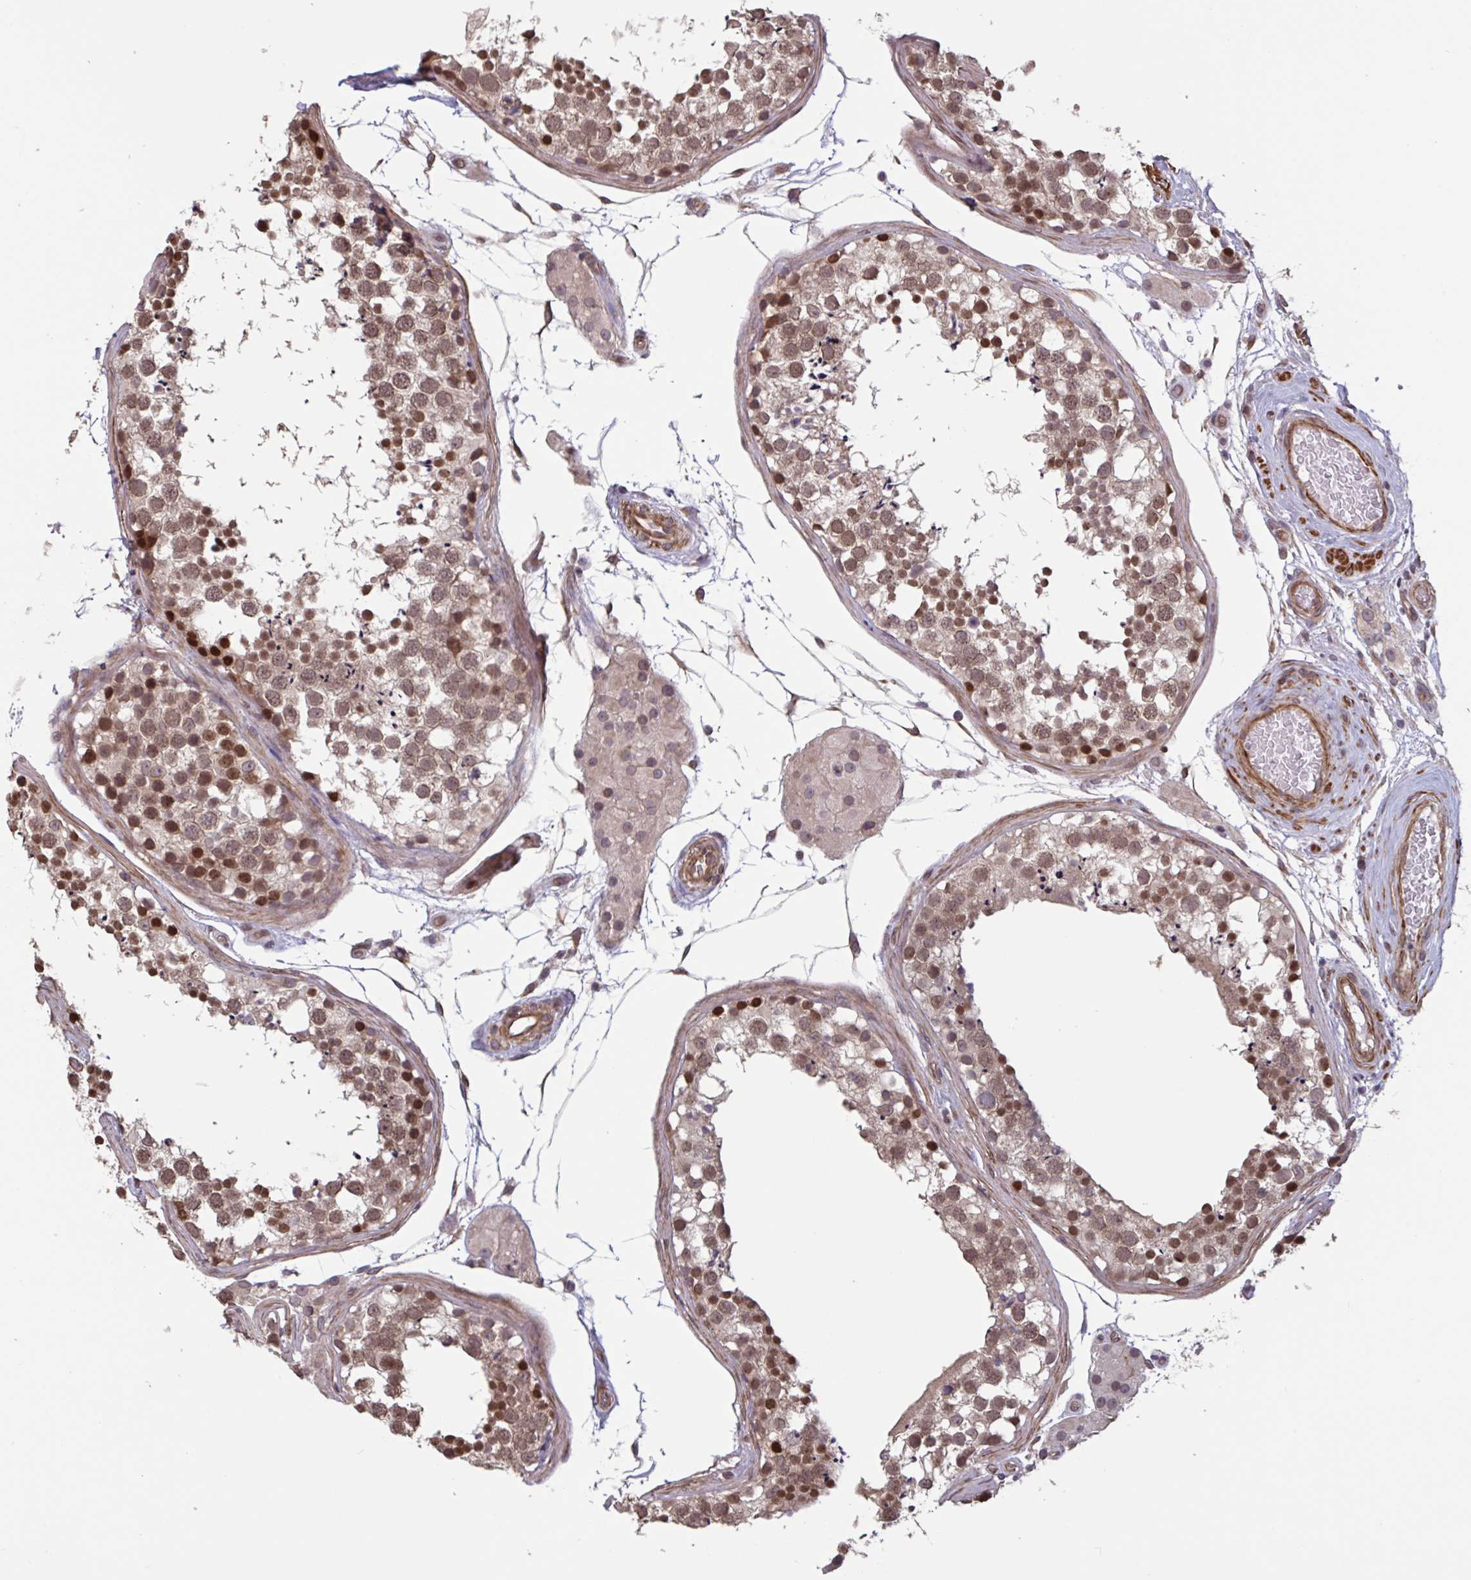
{"staining": {"intensity": "moderate", "quantity": ">75%", "location": "nuclear"}, "tissue": "testis", "cell_type": "Cells in seminiferous ducts", "image_type": "normal", "snomed": [{"axis": "morphology", "description": "Normal tissue, NOS"}, {"axis": "morphology", "description": "Seminoma, NOS"}, {"axis": "topography", "description": "Testis"}], "caption": "Protein expression by IHC reveals moderate nuclear staining in approximately >75% of cells in seminiferous ducts in unremarkable testis. (IHC, brightfield microscopy, high magnification).", "gene": "IPO5", "patient": {"sex": "male", "age": 65}}